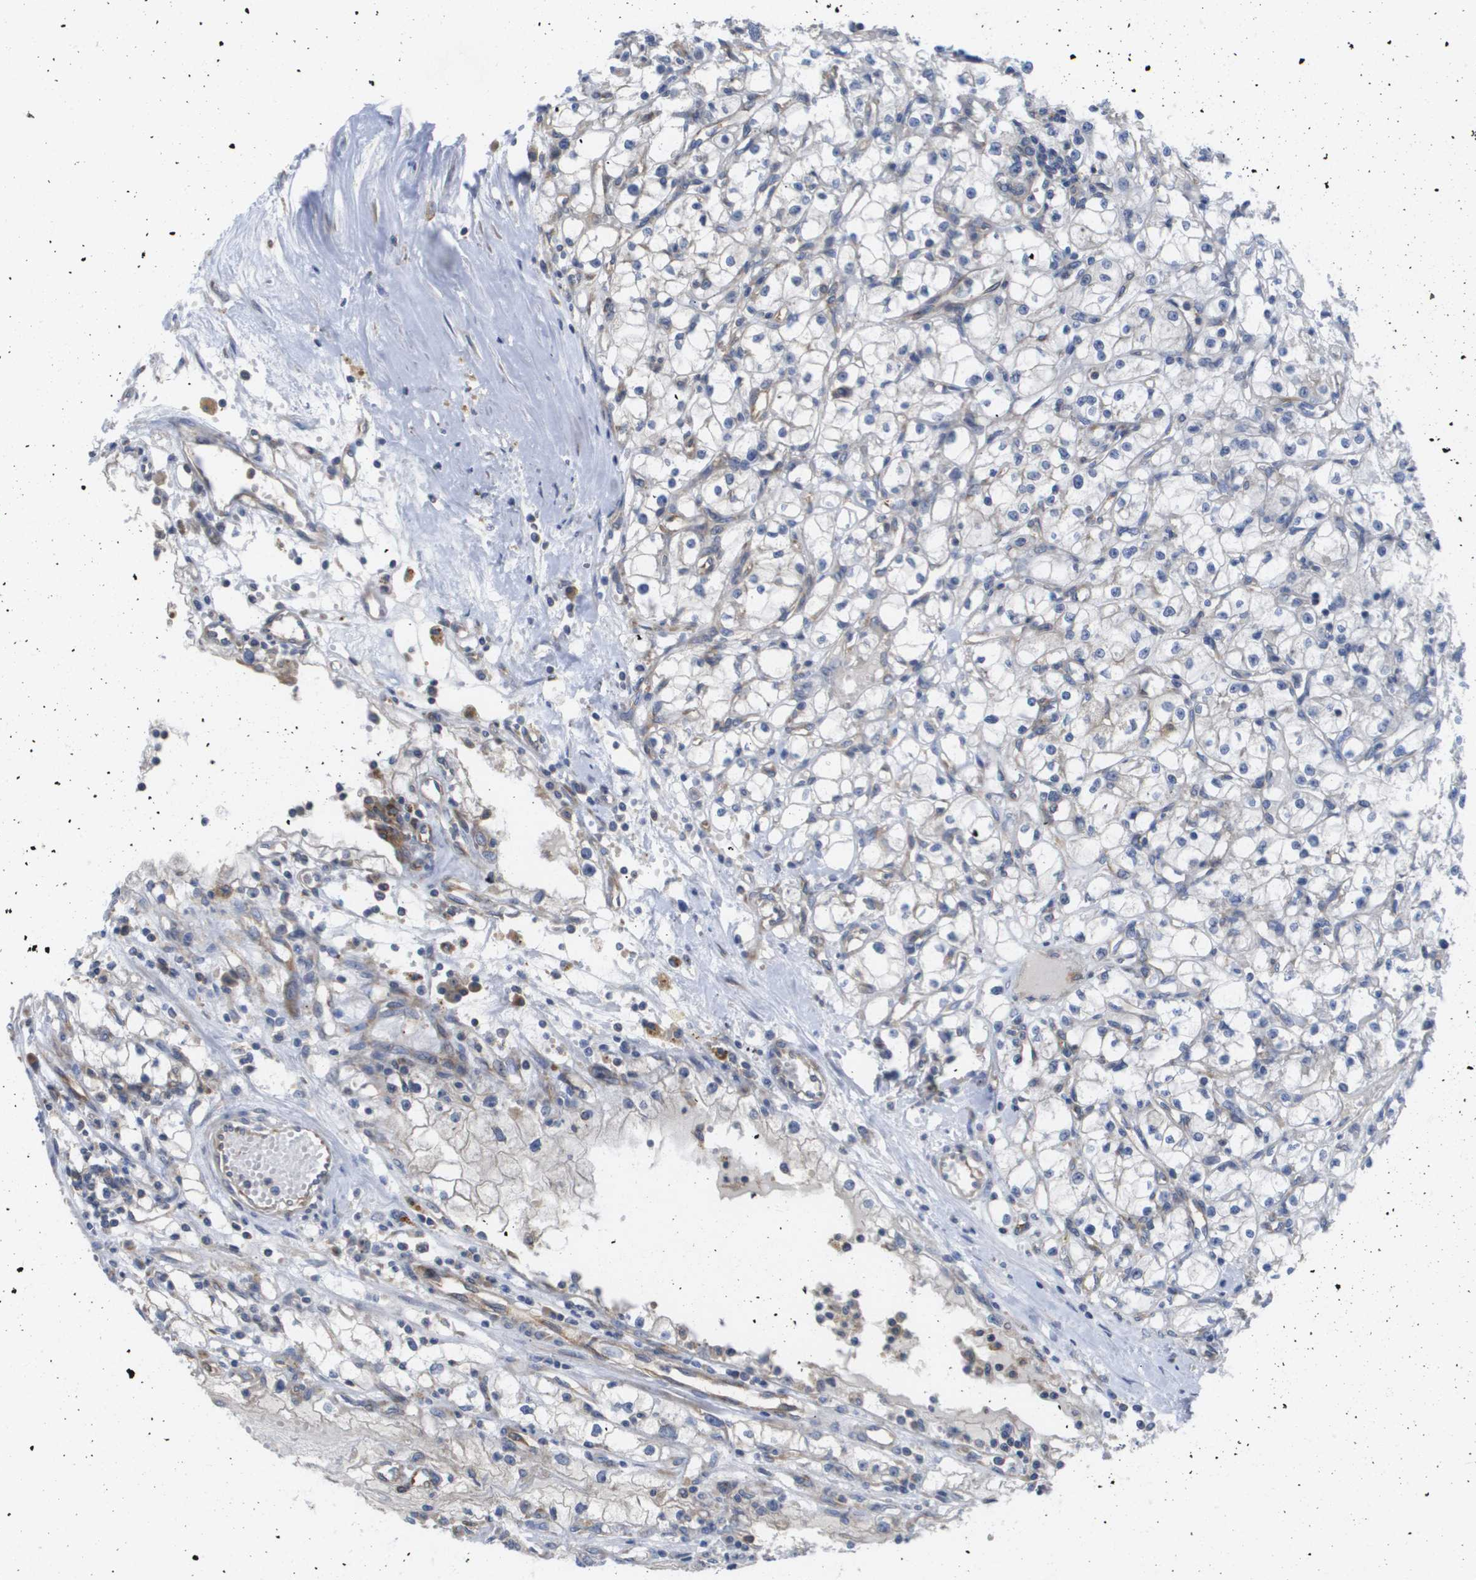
{"staining": {"intensity": "negative", "quantity": "none", "location": "none"}, "tissue": "renal cancer", "cell_type": "Tumor cells", "image_type": "cancer", "snomed": [{"axis": "morphology", "description": "Adenocarcinoma, NOS"}, {"axis": "topography", "description": "Kidney"}], "caption": "A micrograph of renal cancer (adenocarcinoma) stained for a protein shows no brown staining in tumor cells. Nuclei are stained in blue.", "gene": "EIF4G2", "patient": {"sex": "male", "age": 56}}